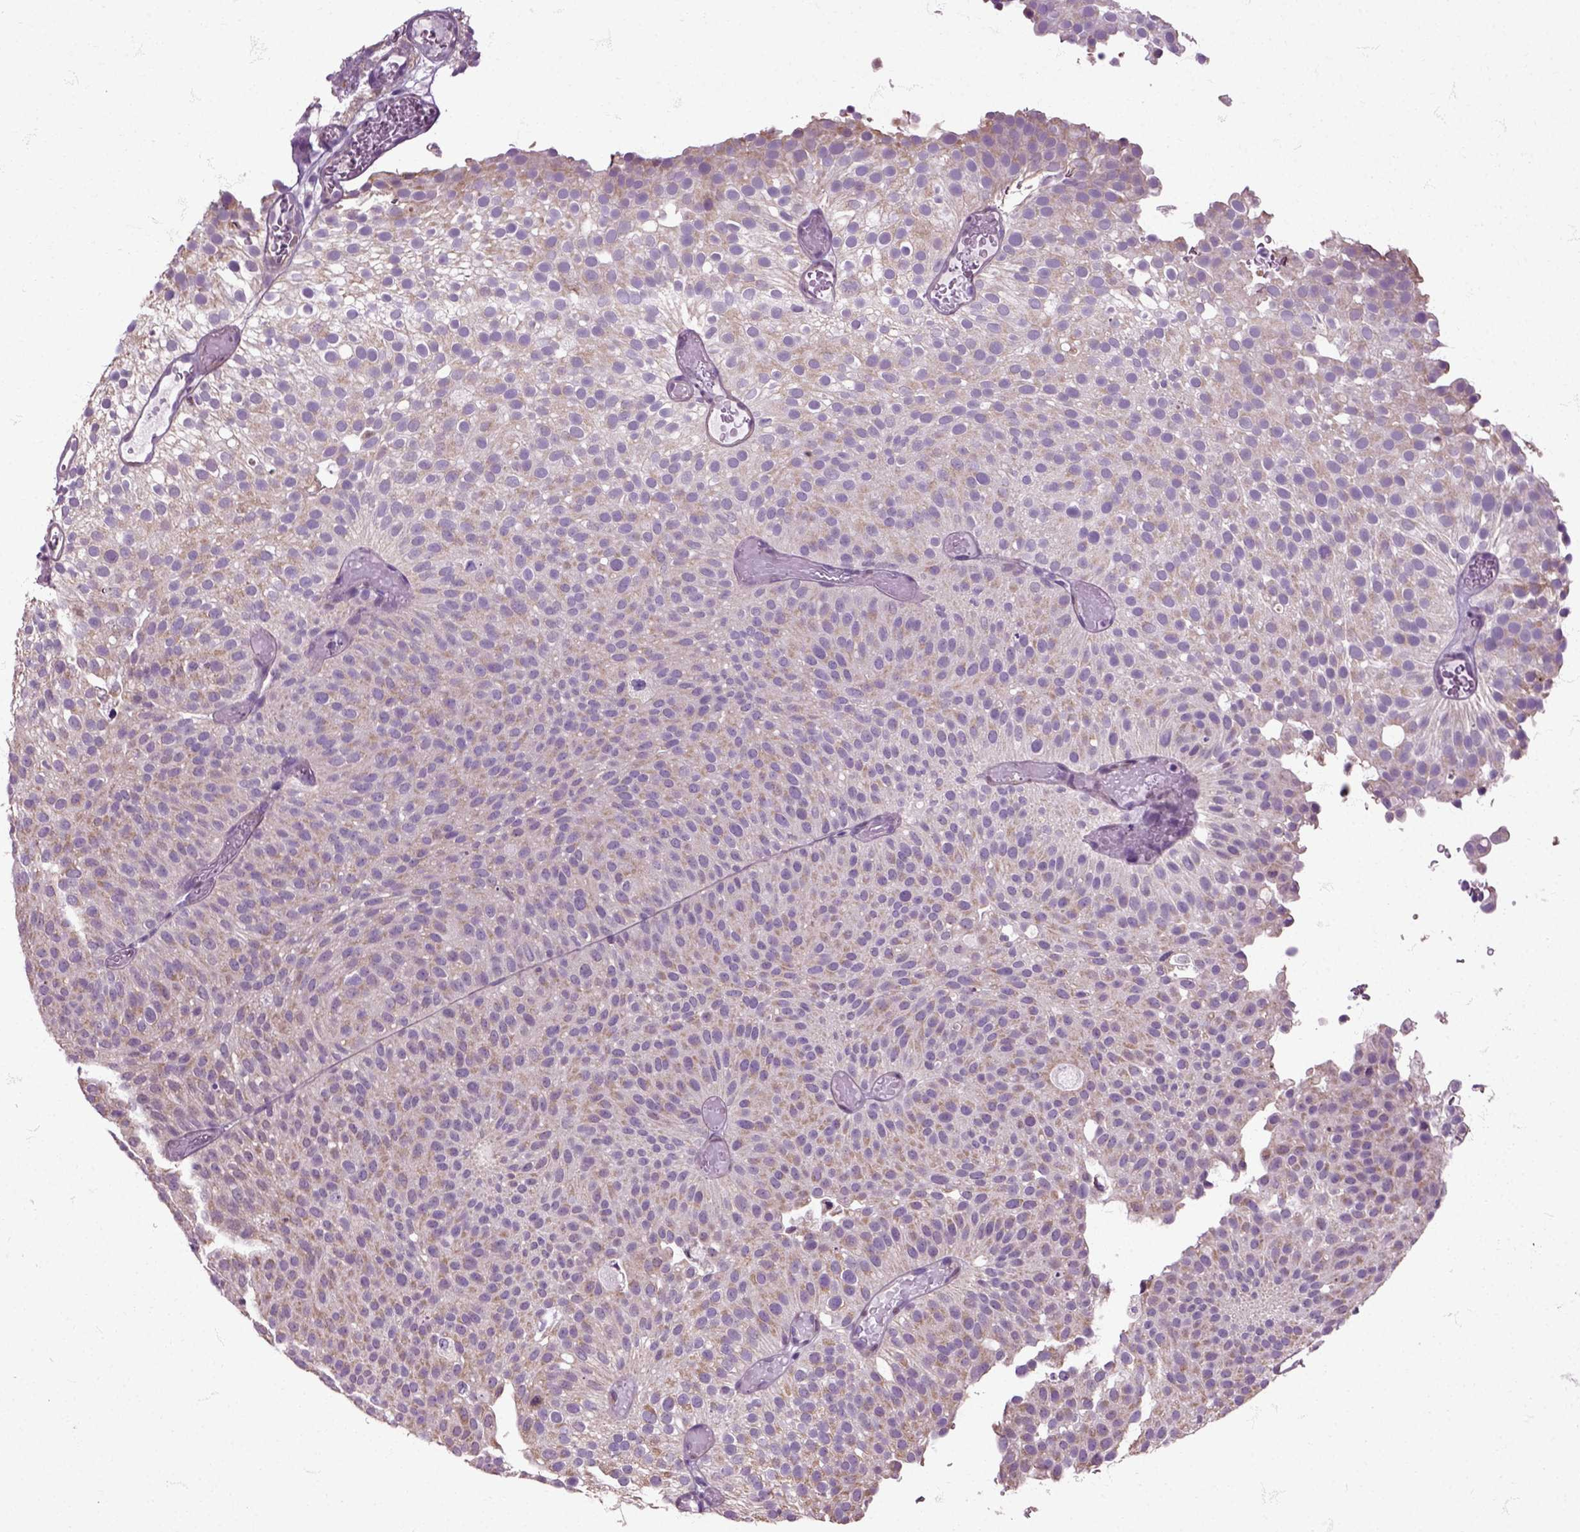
{"staining": {"intensity": "moderate", "quantity": "25%-75%", "location": "cytoplasmic/membranous"}, "tissue": "urothelial cancer", "cell_type": "Tumor cells", "image_type": "cancer", "snomed": [{"axis": "morphology", "description": "Urothelial carcinoma, Low grade"}, {"axis": "topography", "description": "Urinary bladder"}], "caption": "Human urothelial carcinoma (low-grade) stained with a brown dye shows moderate cytoplasmic/membranous positive expression in about 25%-75% of tumor cells.", "gene": "HSPA2", "patient": {"sex": "male", "age": 78}}